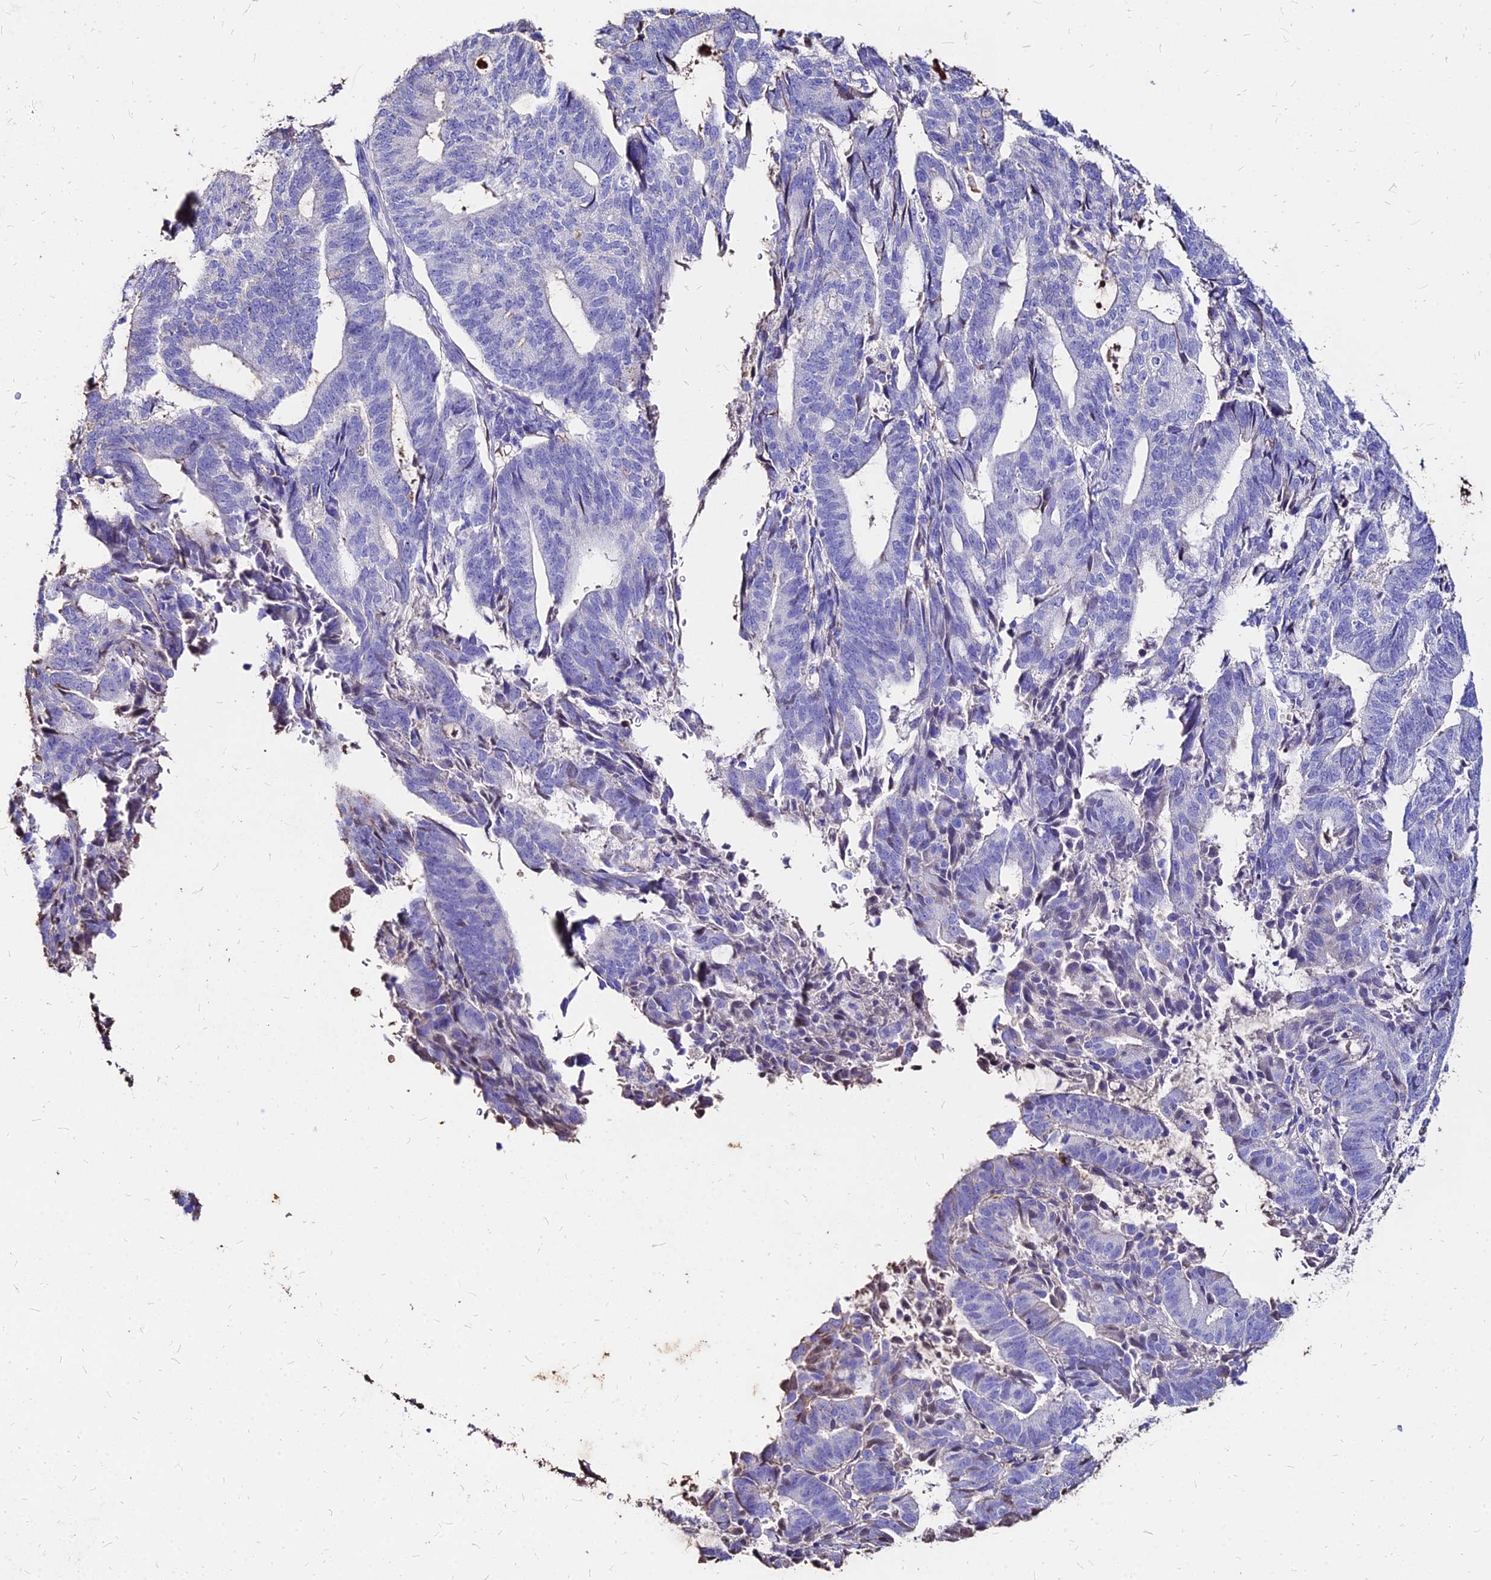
{"staining": {"intensity": "negative", "quantity": "none", "location": "none"}, "tissue": "endometrial cancer", "cell_type": "Tumor cells", "image_type": "cancer", "snomed": [{"axis": "morphology", "description": "Adenocarcinoma, NOS"}, {"axis": "topography", "description": "Endometrium"}], "caption": "This micrograph is of endometrial adenocarcinoma stained with immunohistochemistry to label a protein in brown with the nuclei are counter-stained blue. There is no staining in tumor cells.", "gene": "NME5", "patient": {"sex": "female", "age": 70}}